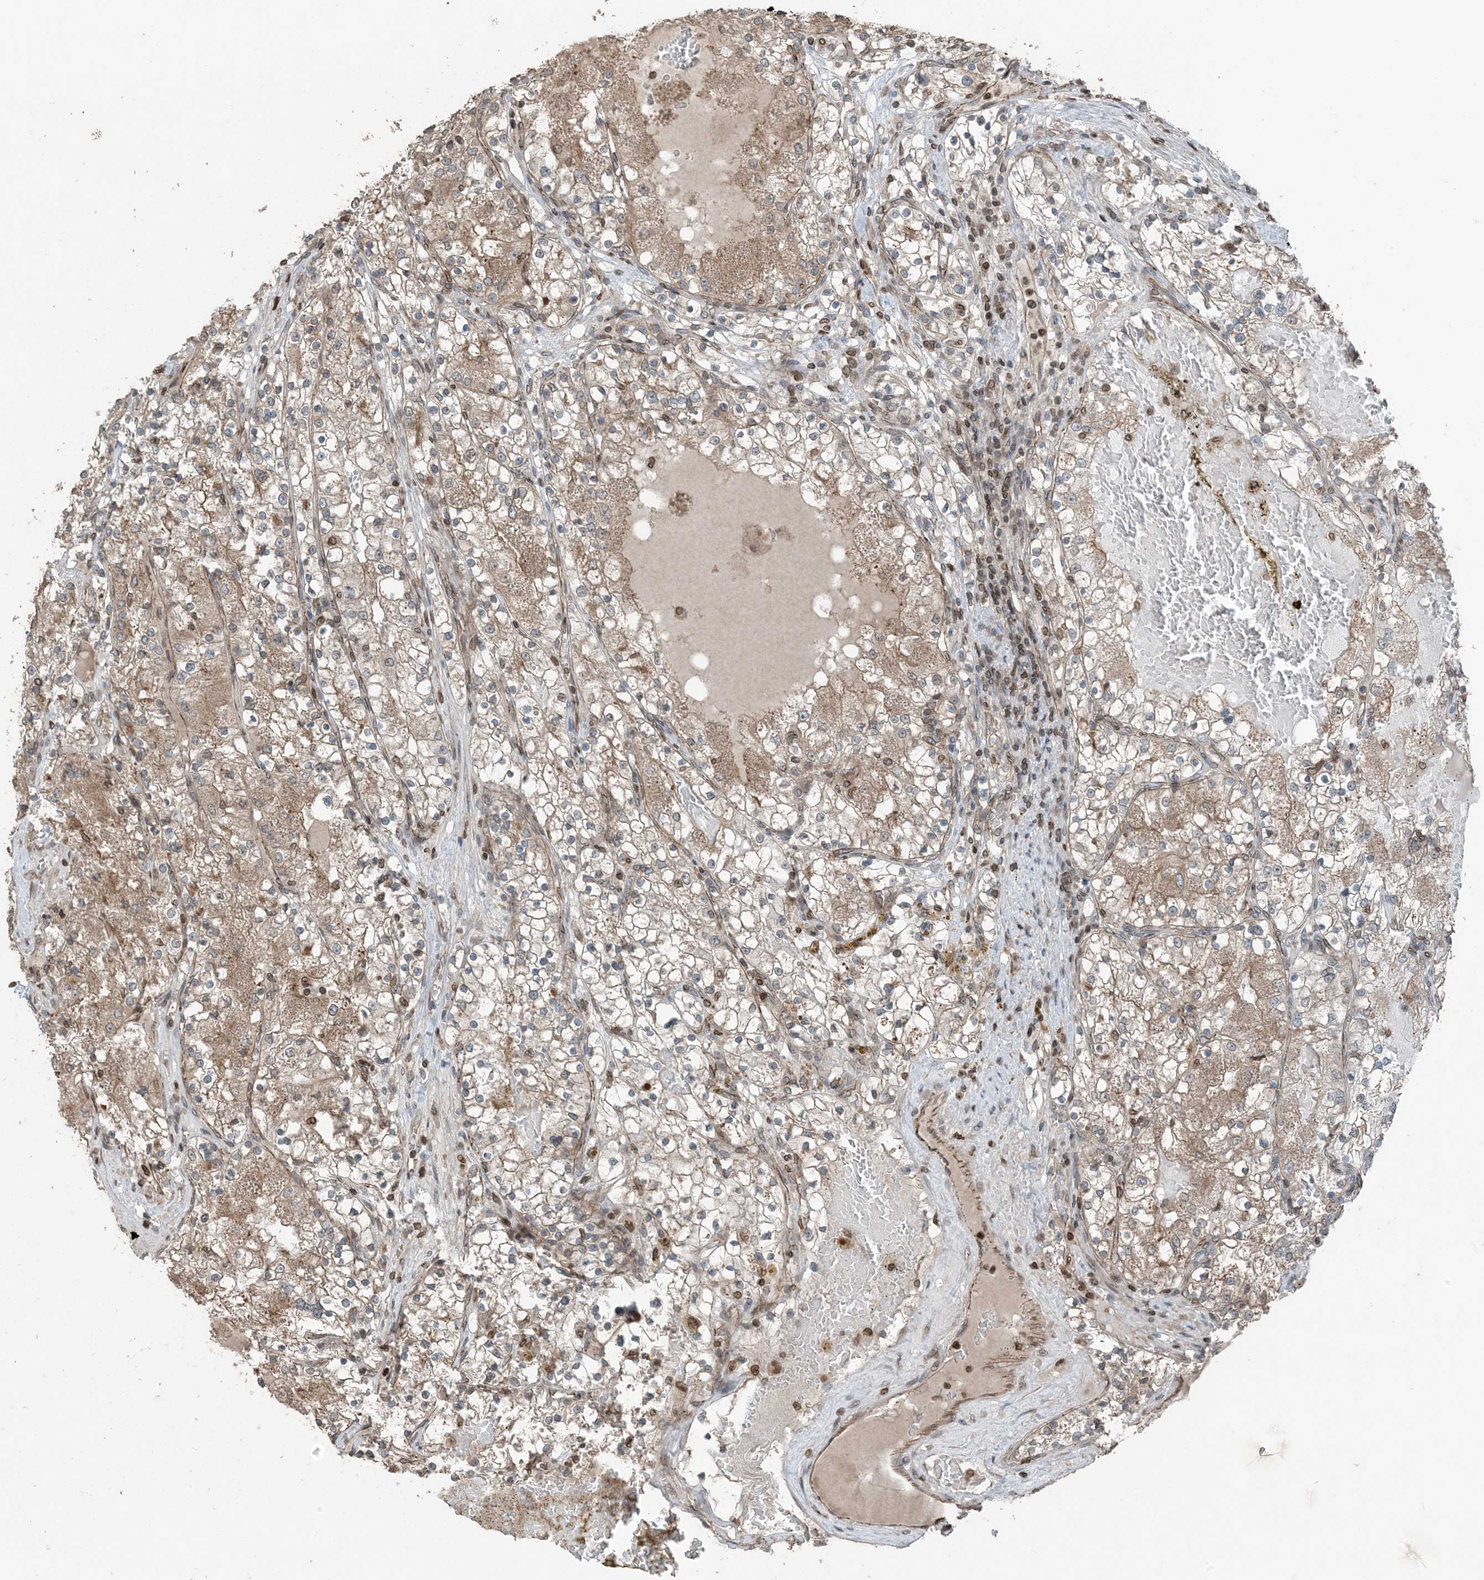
{"staining": {"intensity": "moderate", "quantity": "25%-75%", "location": "cytoplasmic/membranous"}, "tissue": "renal cancer", "cell_type": "Tumor cells", "image_type": "cancer", "snomed": [{"axis": "morphology", "description": "Normal tissue, NOS"}, {"axis": "morphology", "description": "Adenocarcinoma, NOS"}, {"axis": "topography", "description": "Kidney"}], "caption": "Immunohistochemistry (IHC) of adenocarcinoma (renal) displays medium levels of moderate cytoplasmic/membranous expression in approximately 25%-75% of tumor cells.", "gene": "ZFAND2B", "patient": {"sex": "male", "age": 68}}